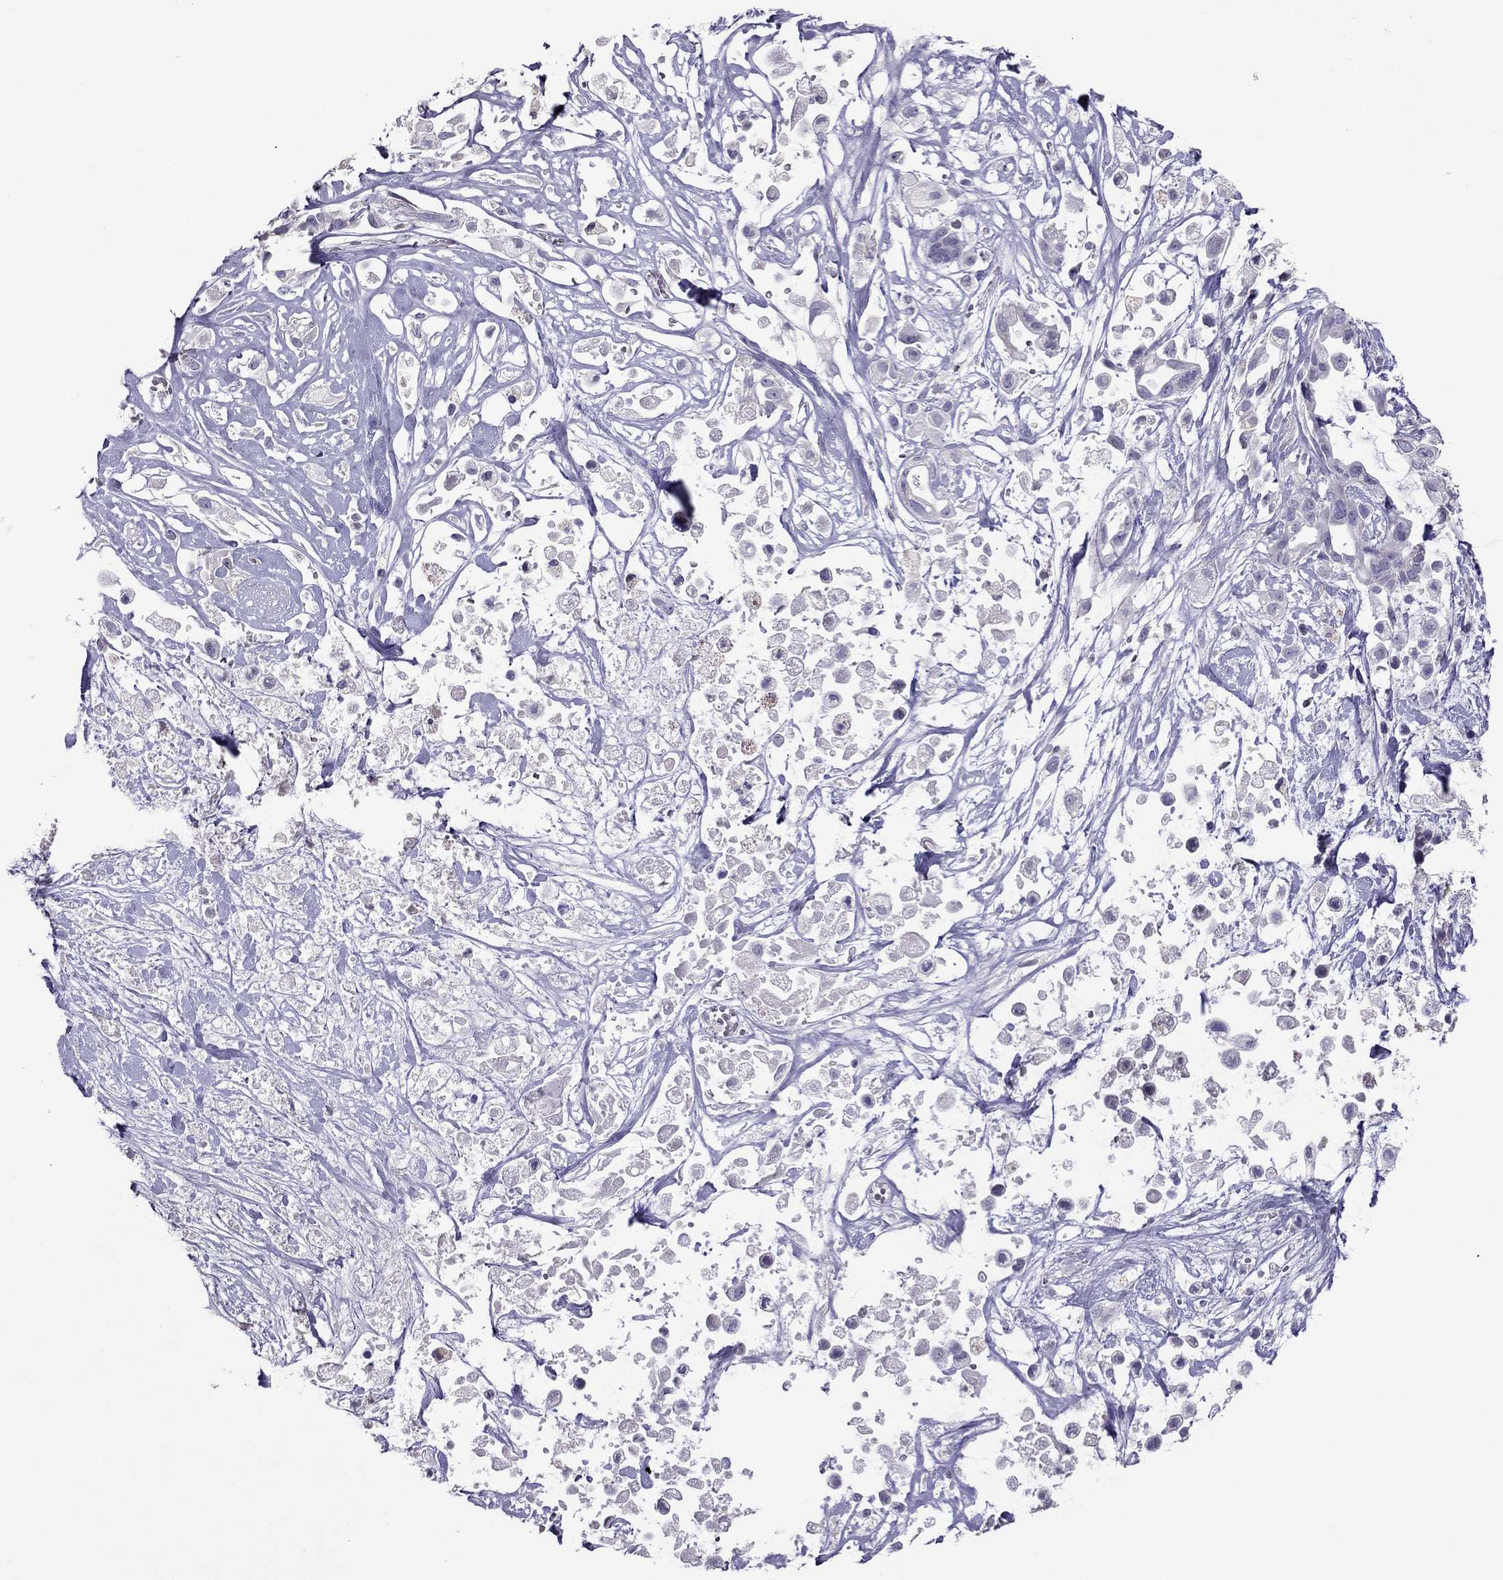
{"staining": {"intensity": "negative", "quantity": "none", "location": "none"}, "tissue": "pancreatic cancer", "cell_type": "Tumor cells", "image_type": "cancer", "snomed": [{"axis": "morphology", "description": "Adenocarcinoma, NOS"}, {"axis": "topography", "description": "Pancreas"}], "caption": "This is an immunohistochemistry histopathology image of pancreatic cancer (adenocarcinoma). There is no expression in tumor cells.", "gene": "RGS8", "patient": {"sex": "male", "age": 44}}